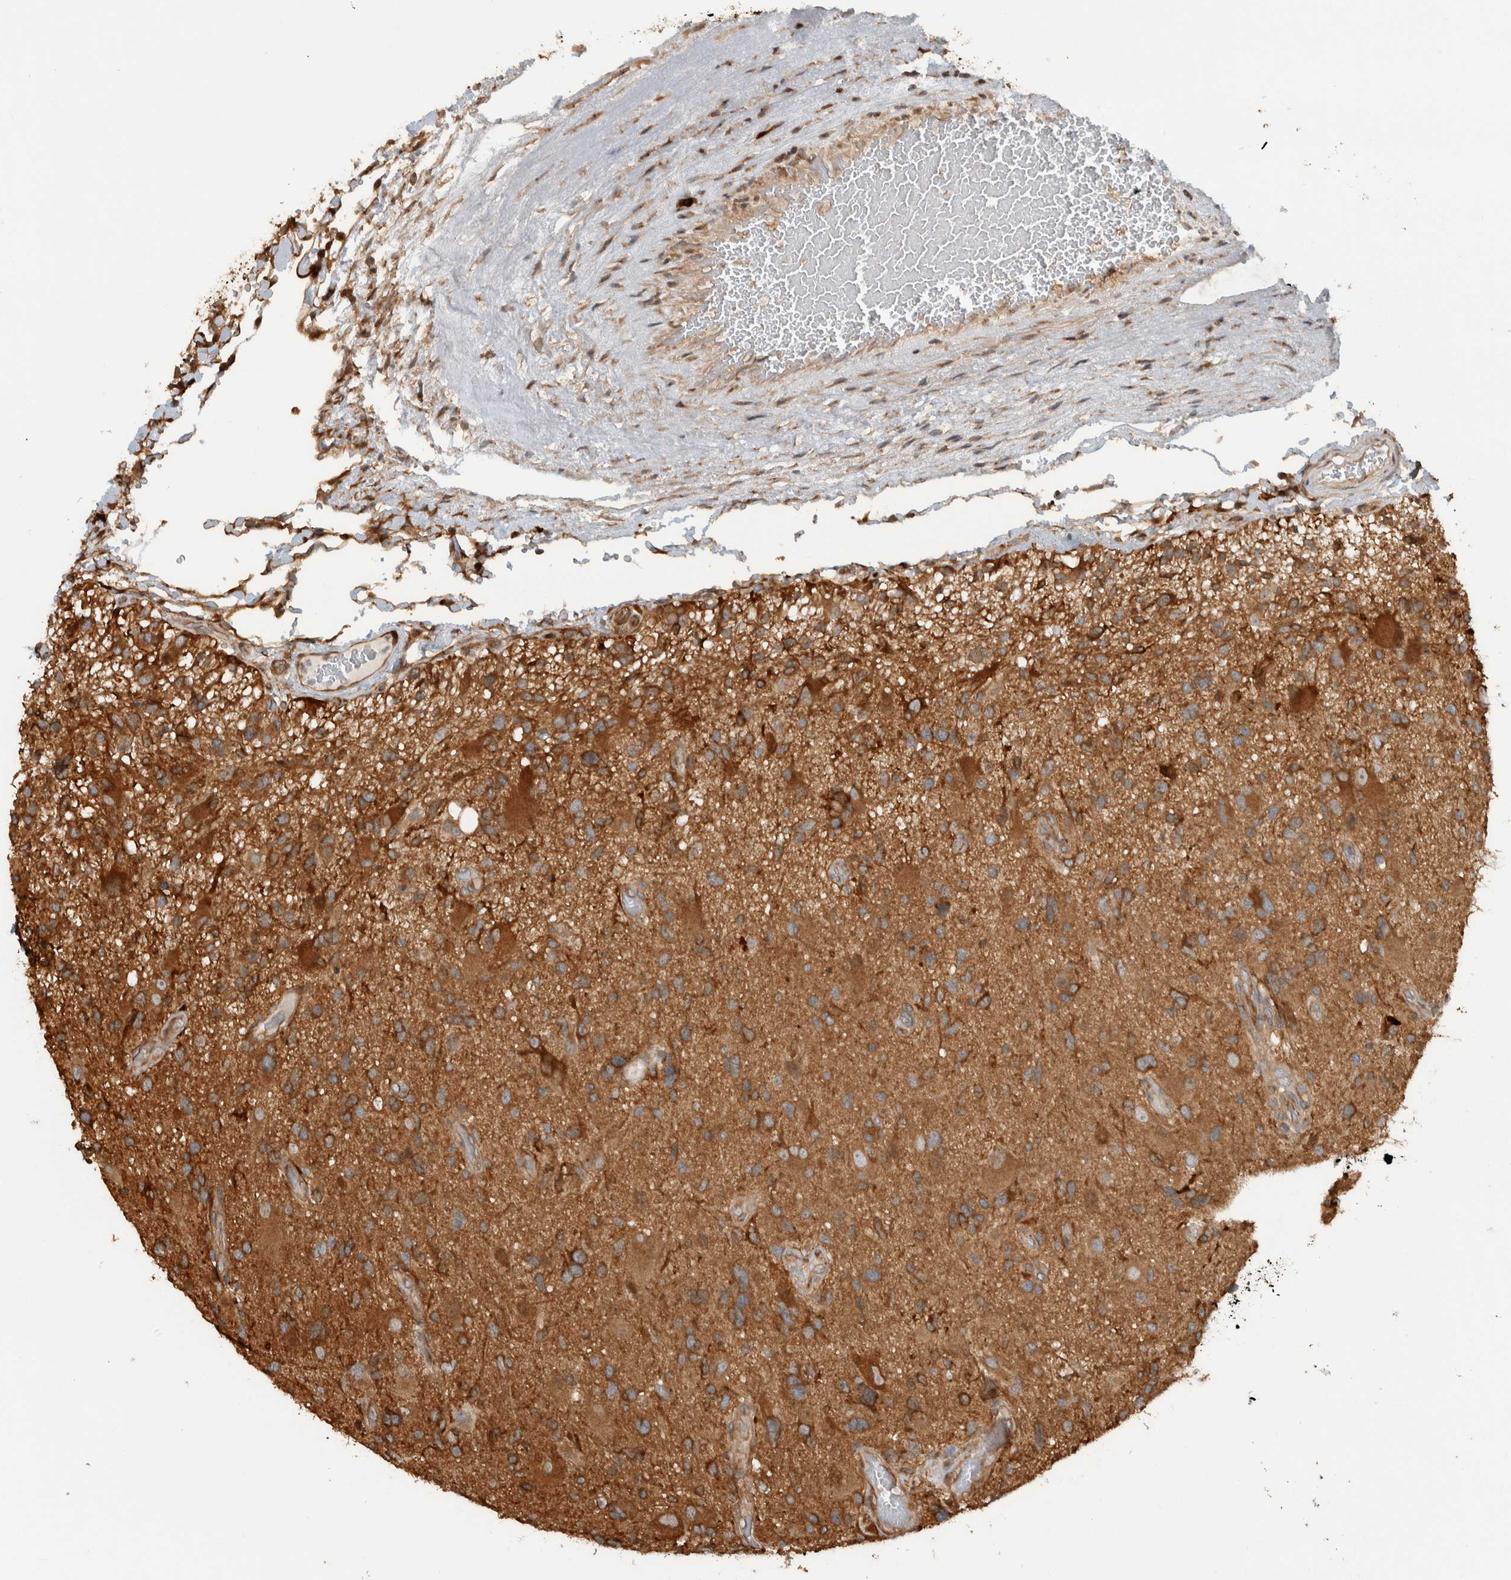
{"staining": {"intensity": "strong", "quantity": ">75%", "location": "cytoplasmic/membranous"}, "tissue": "glioma", "cell_type": "Tumor cells", "image_type": "cancer", "snomed": [{"axis": "morphology", "description": "Glioma, malignant, High grade"}, {"axis": "topography", "description": "Brain"}], "caption": "A histopathology image of human malignant high-grade glioma stained for a protein reveals strong cytoplasmic/membranous brown staining in tumor cells. The protein is stained brown, and the nuclei are stained in blue (DAB IHC with brightfield microscopy, high magnification).", "gene": "CNTROB", "patient": {"sex": "male", "age": 33}}